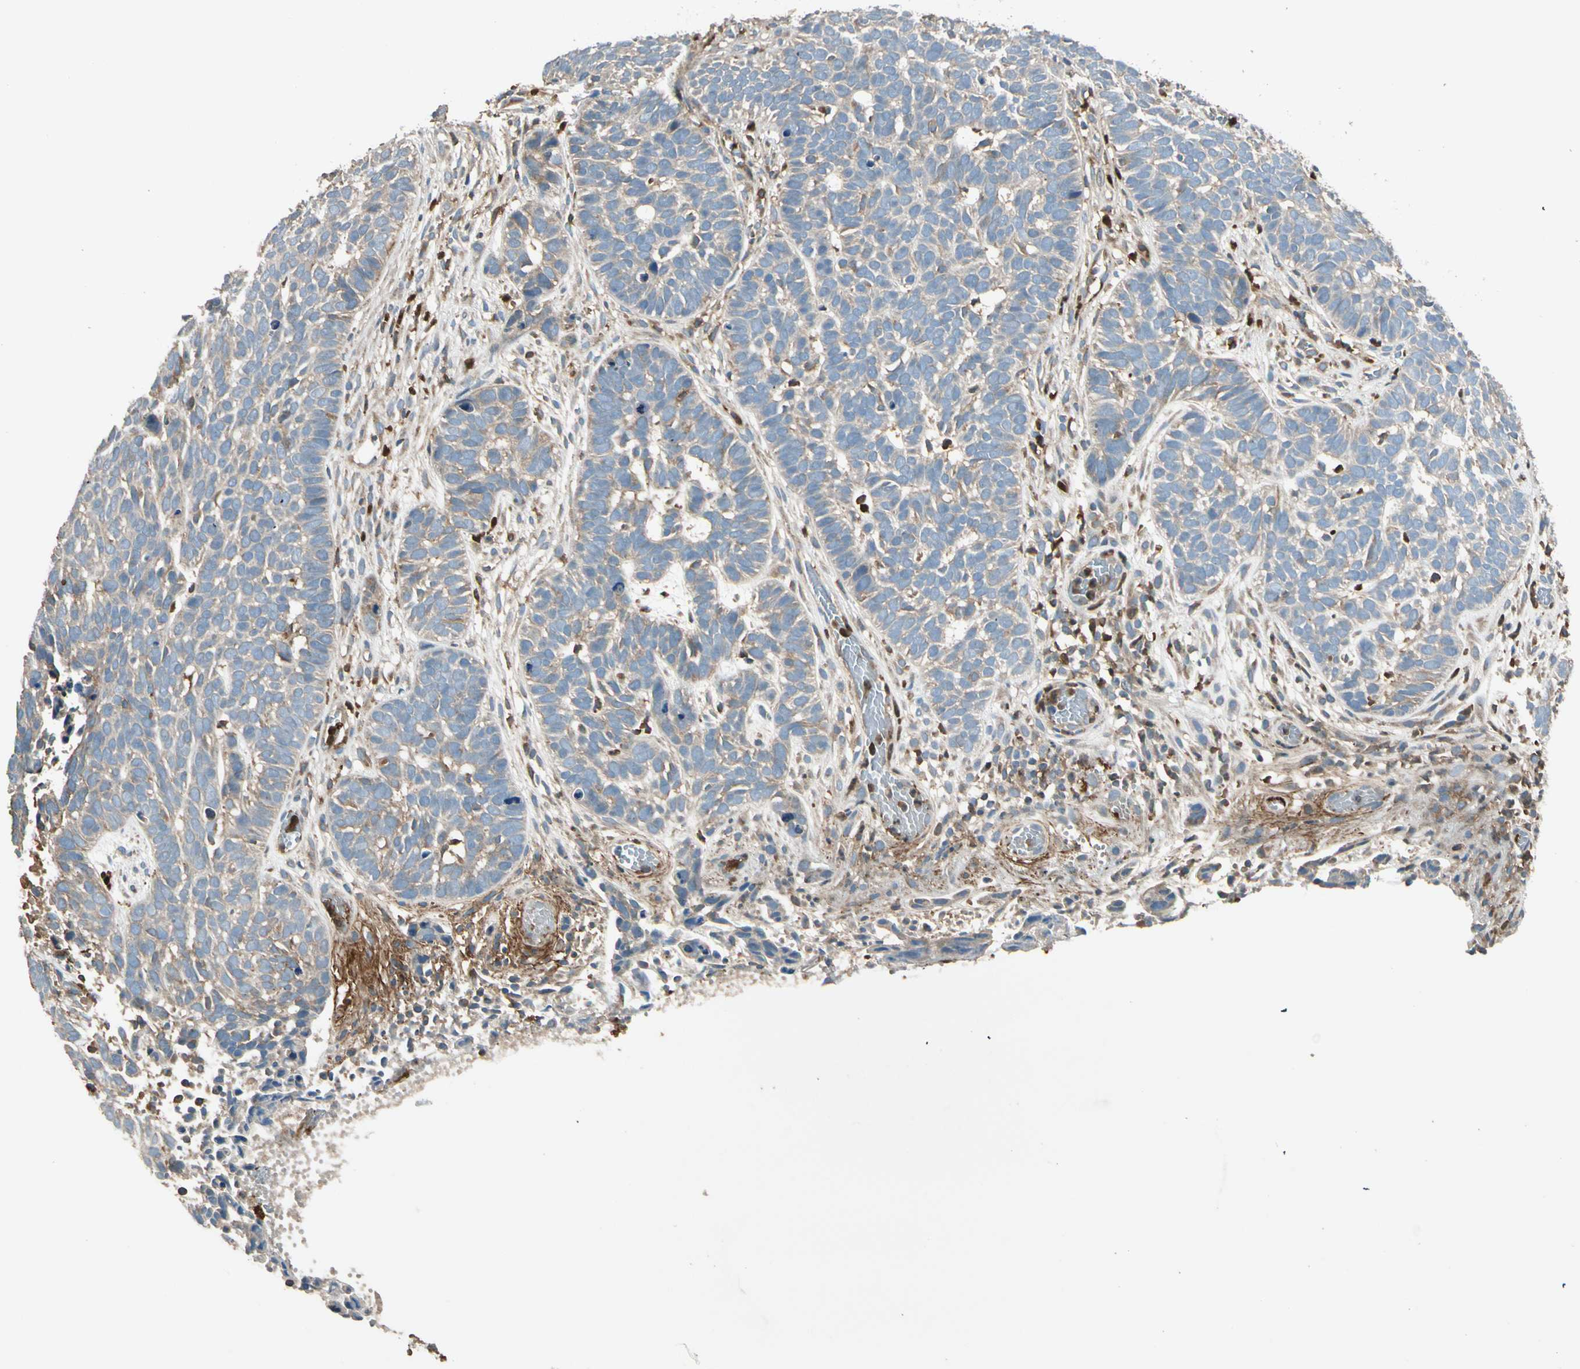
{"staining": {"intensity": "weak", "quantity": "25%-75%", "location": "cytoplasmic/membranous"}, "tissue": "skin cancer", "cell_type": "Tumor cells", "image_type": "cancer", "snomed": [{"axis": "morphology", "description": "Basal cell carcinoma"}, {"axis": "topography", "description": "Skin"}], "caption": "IHC of human basal cell carcinoma (skin) demonstrates low levels of weak cytoplasmic/membranous positivity in approximately 25%-75% of tumor cells.", "gene": "STX11", "patient": {"sex": "male", "age": 87}}